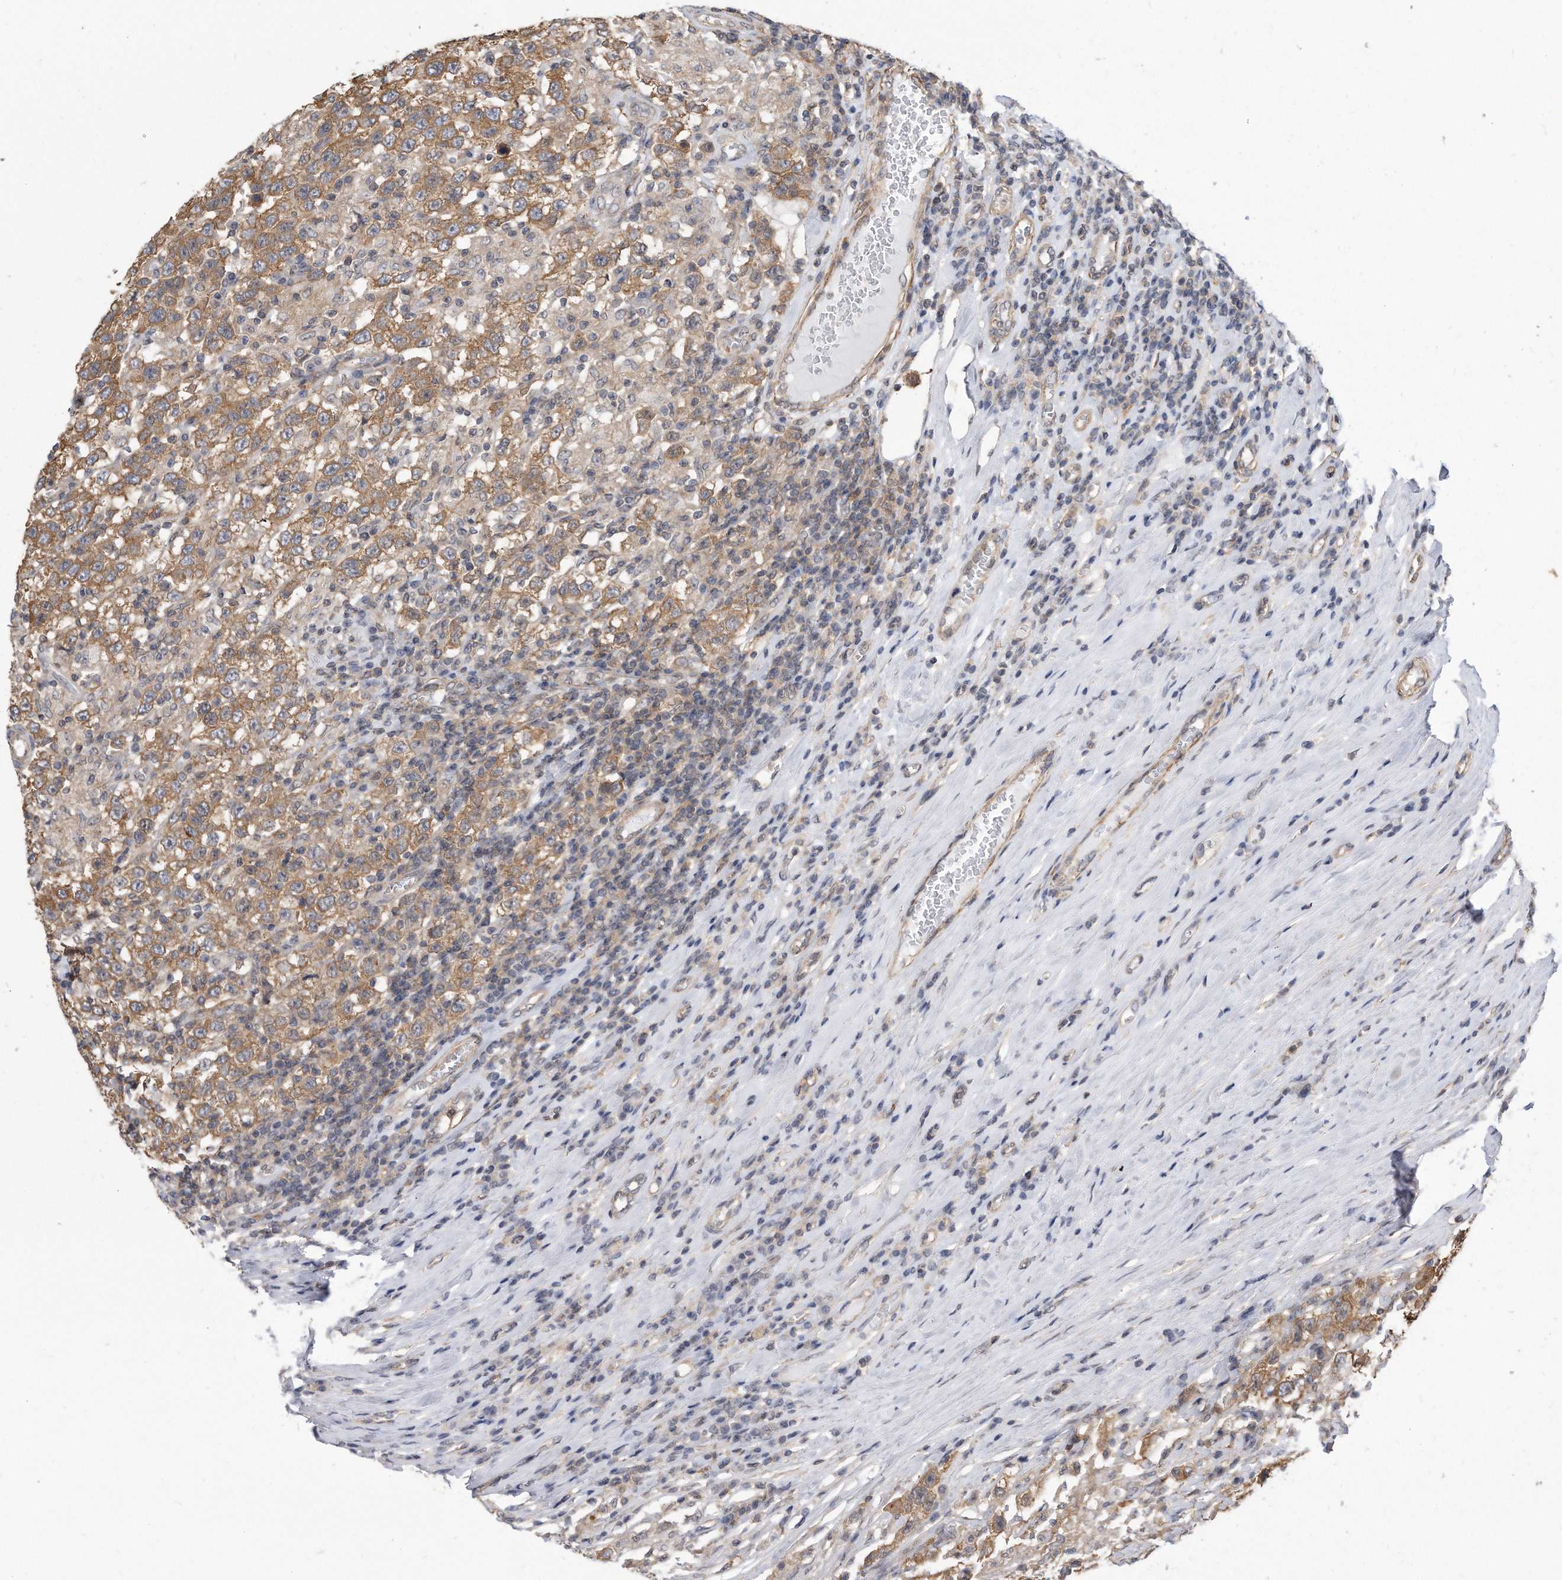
{"staining": {"intensity": "moderate", "quantity": ">75%", "location": "cytoplasmic/membranous"}, "tissue": "testis cancer", "cell_type": "Tumor cells", "image_type": "cancer", "snomed": [{"axis": "morphology", "description": "Seminoma, NOS"}, {"axis": "topography", "description": "Testis"}], "caption": "Immunohistochemical staining of testis cancer (seminoma) displays medium levels of moderate cytoplasmic/membranous staining in about >75% of tumor cells.", "gene": "TCP1", "patient": {"sex": "male", "age": 41}}